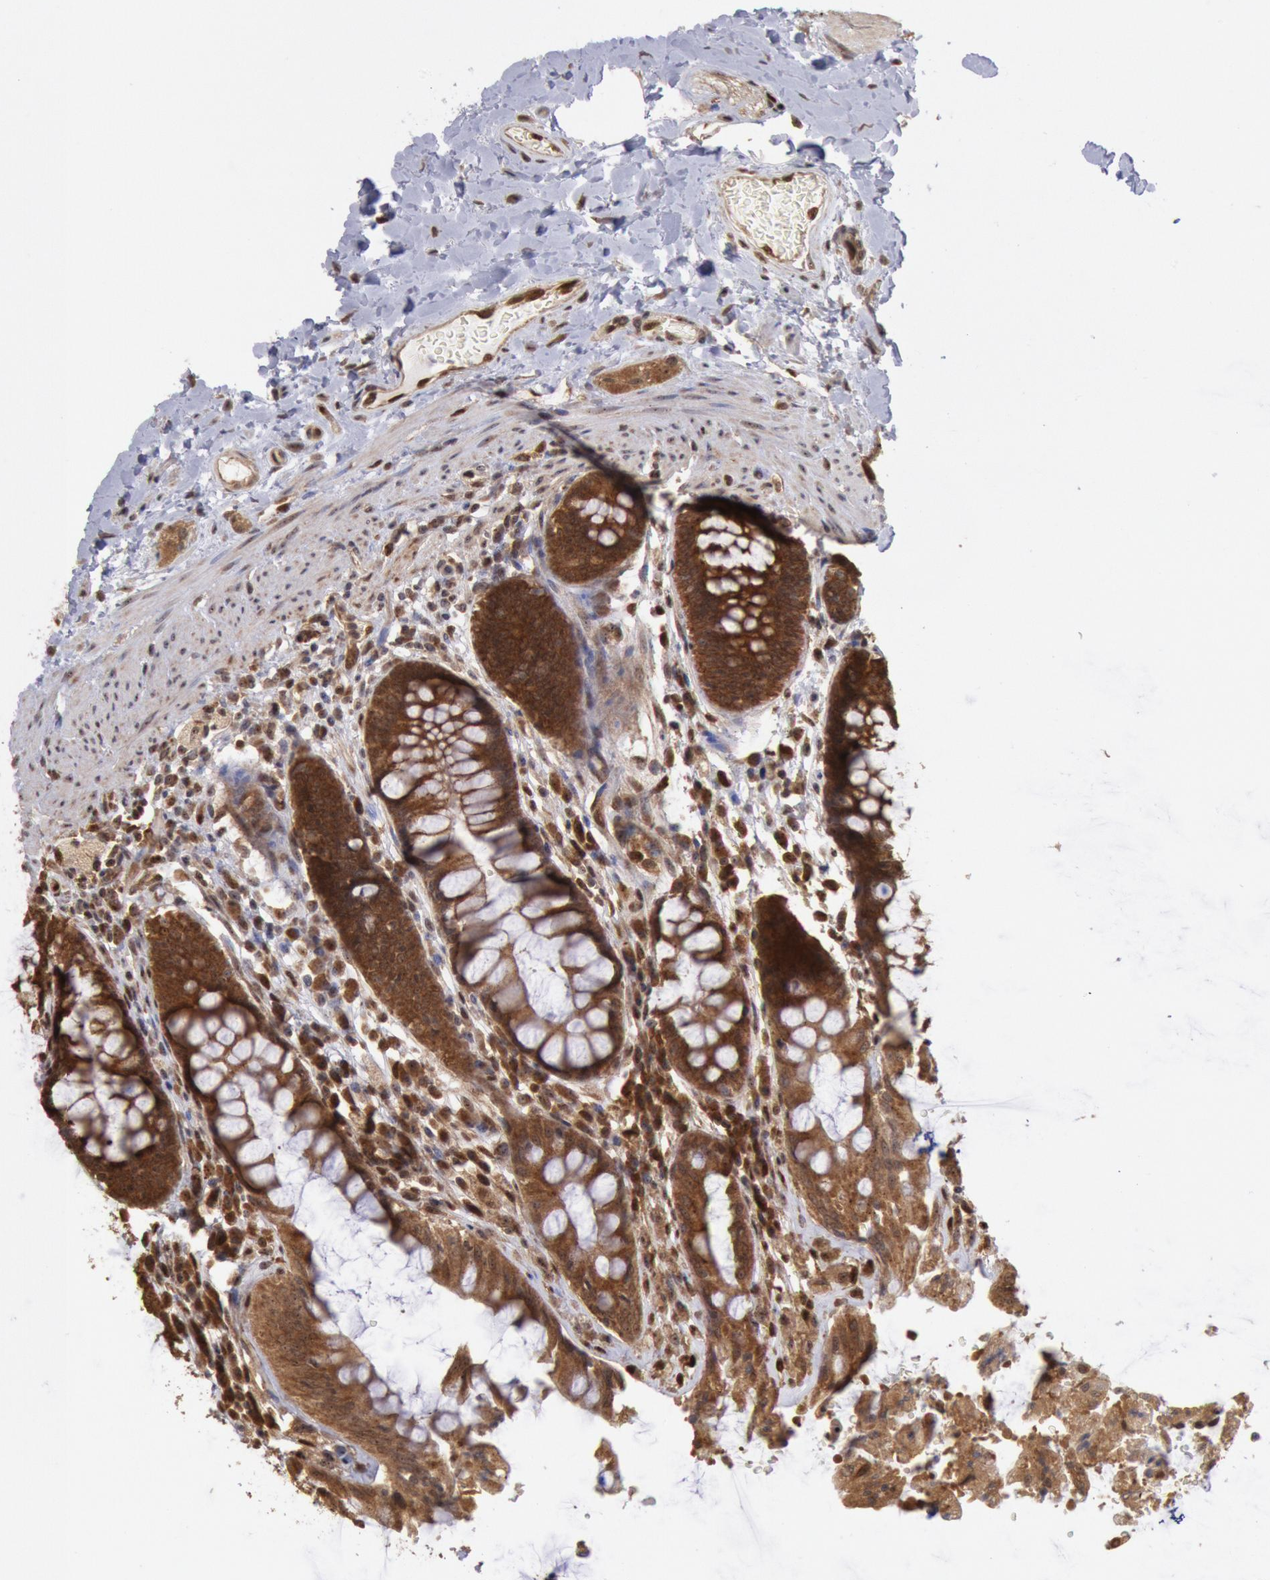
{"staining": {"intensity": "strong", "quantity": ">75%", "location": "cytoplasmic/membranous"}, "tissue": "rectum", "cell_type": "Glandular cells", "image_type": "normal", "snomed": [{"axis": "morphology", "description": "Normal tissue, NOS"}, {"axis": "topography", "description": "Rectum"}], "caption": "Immunohistochemistry (IHC) of unremarkable rectum demonstrates high levels of strong cytoplasmic/membranous expression in approximately >75% of glandular cells. (DAB IHC, brown staining for protein, blue staining for nuclei).", "gene": "STX17", "patient": {"sex": "female", "age": 46}}